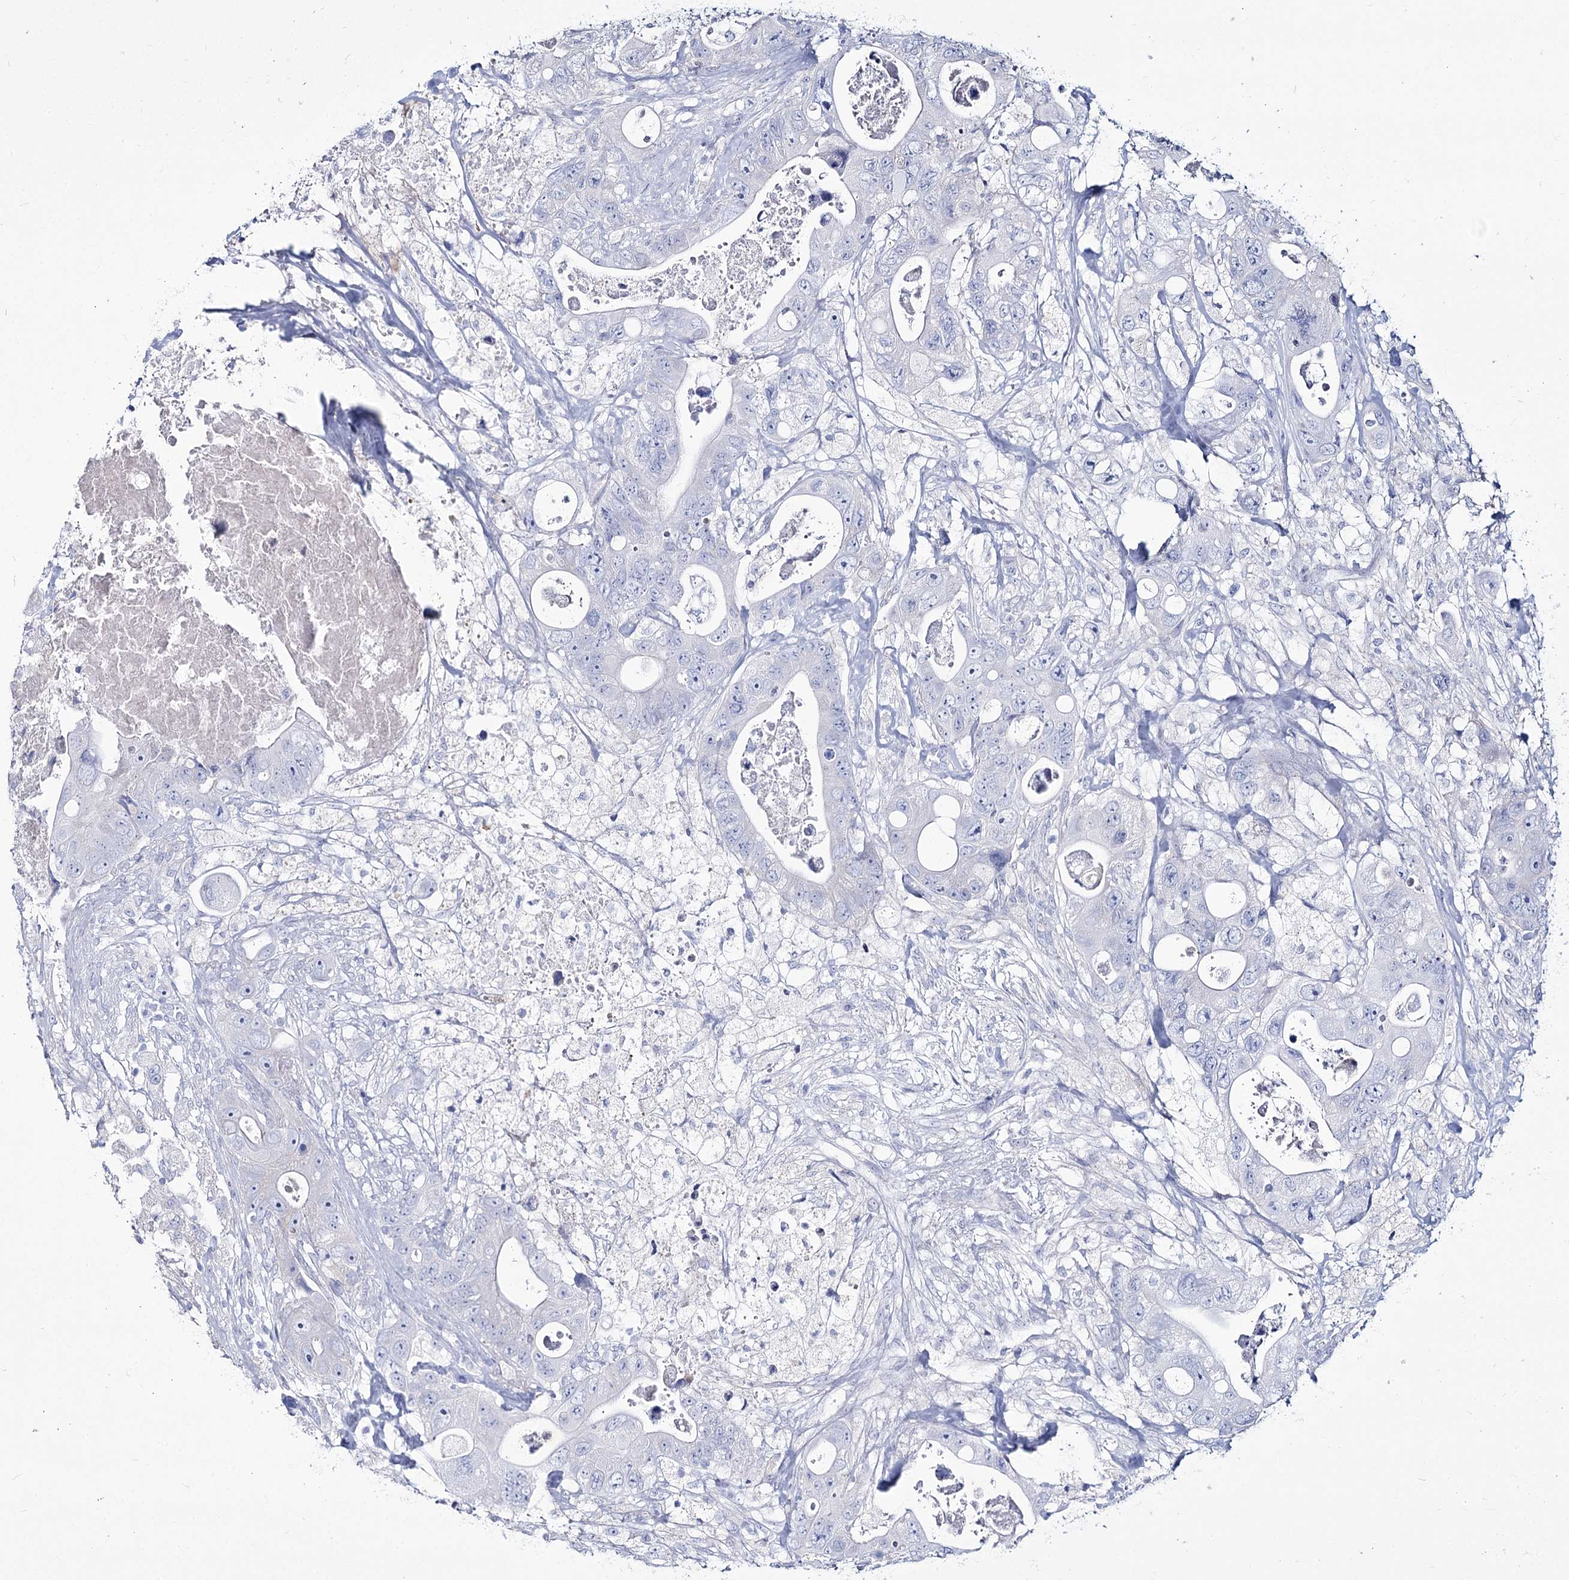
{"staining": {"intensity": "negative", "quantity": "none", "location": "none"}, "tissue": "colorectal cancer", "cell_type": "Tumor cells", "image_type": "cancer", "snomed": [{"axis": "morphology", "description": "Adenocarcinoma, NOS"}, {"axis": "topography", "description": "Colon"}], "caption": "Tumor cells show no significant staining in colorectal cancer (adenocarcinoma).", "gene": "ME3", "patient": {"sex": "female", "age": 46}}